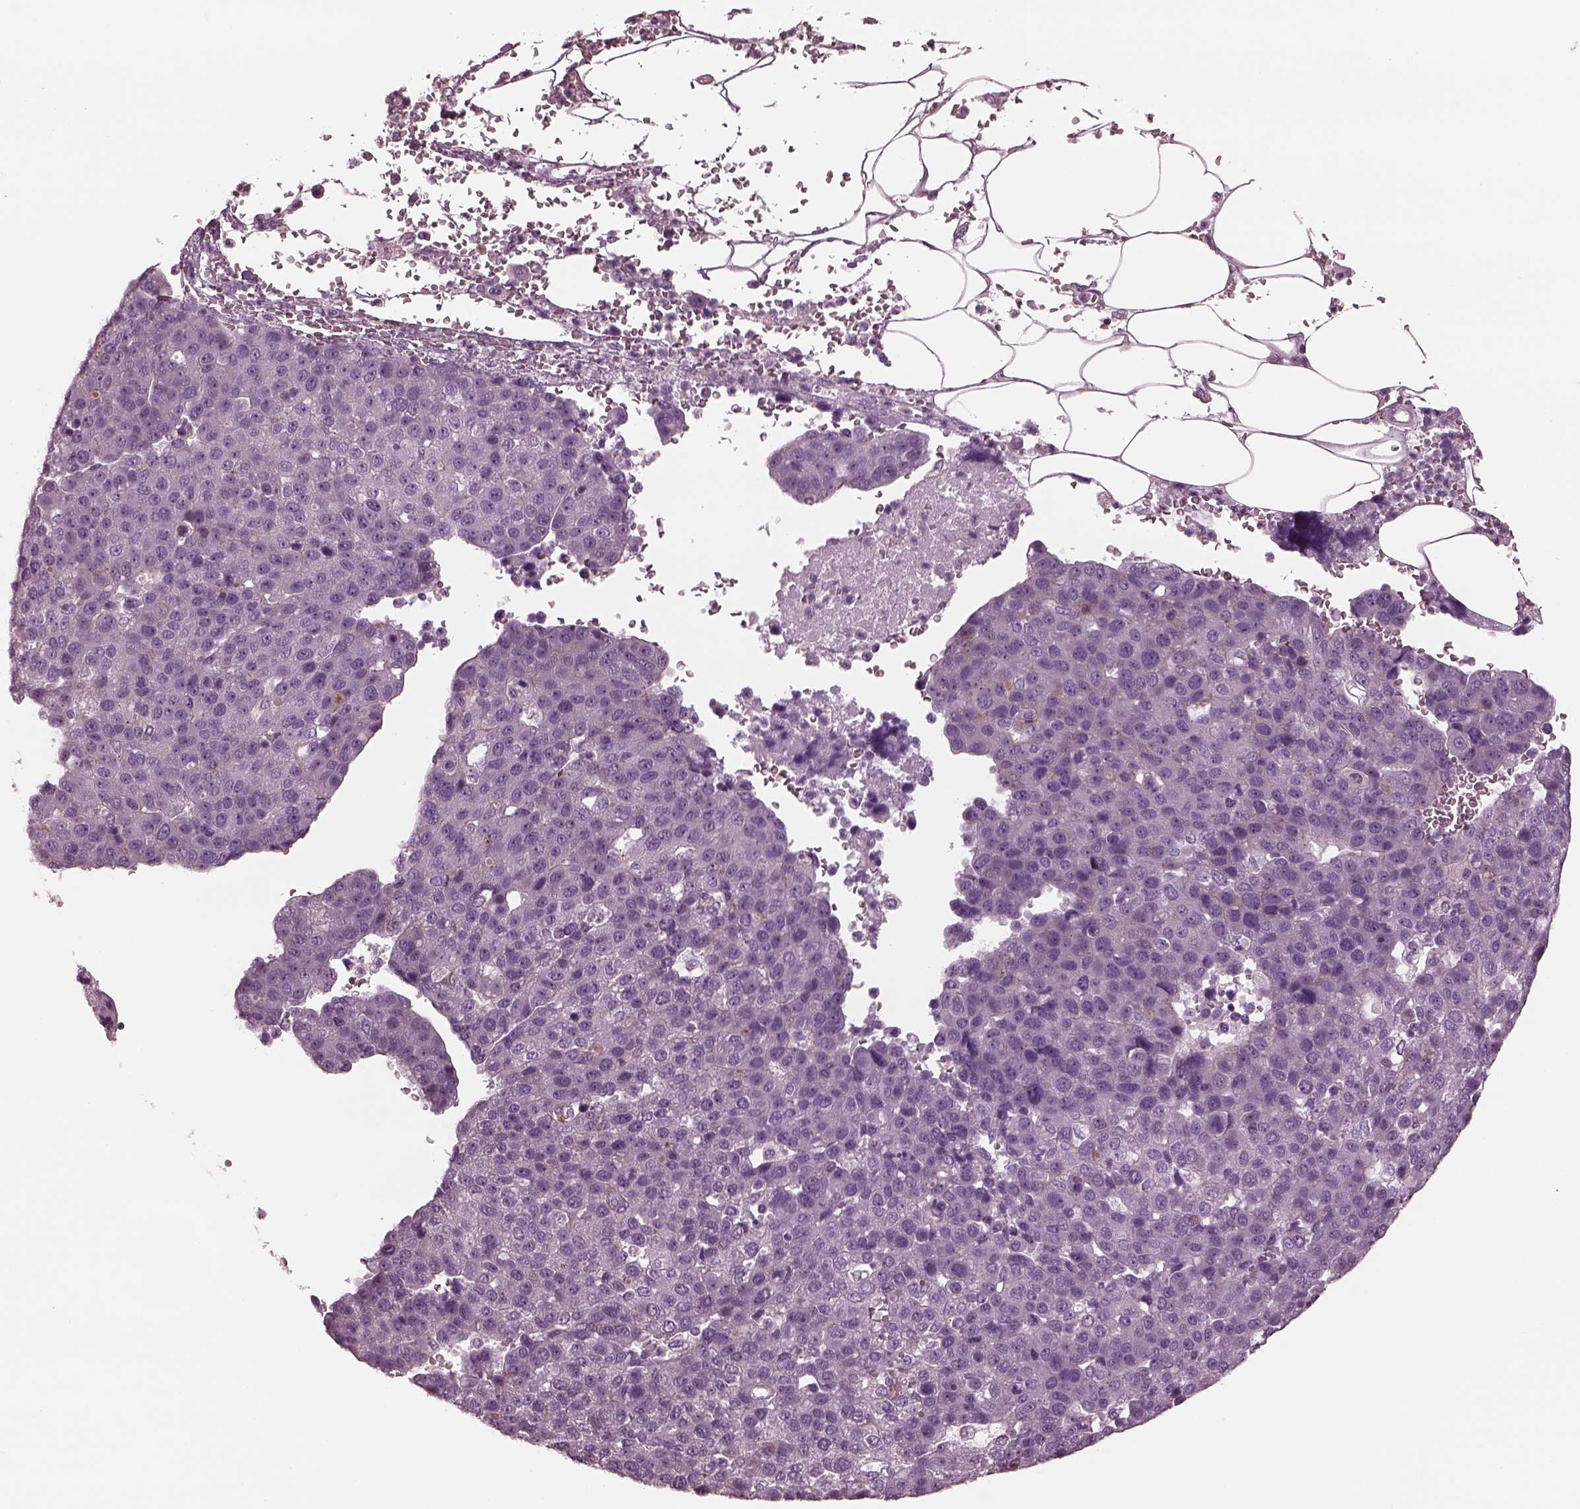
{"staining": {"intensity": "negative", "quantity": "none", "location": "none"}, "tissue": "pancreatic cancer", "cell_type": "Tumor cells", "image_type": "cancer", "snomed": [{"axis": "morphology", "description": "Adenocarcinoma, NOS"}, {"axis": "topography", "description": "Pancreas"}], "caption": "High power microscopy photomicrograph of an immunohistochemistry (IHC) histopathology image of pancreatic adenocarcinoma, revealing no significant expression in tumor cells.", "gene": "GDF11", "patient": {"sex": "female", "age": 61}}